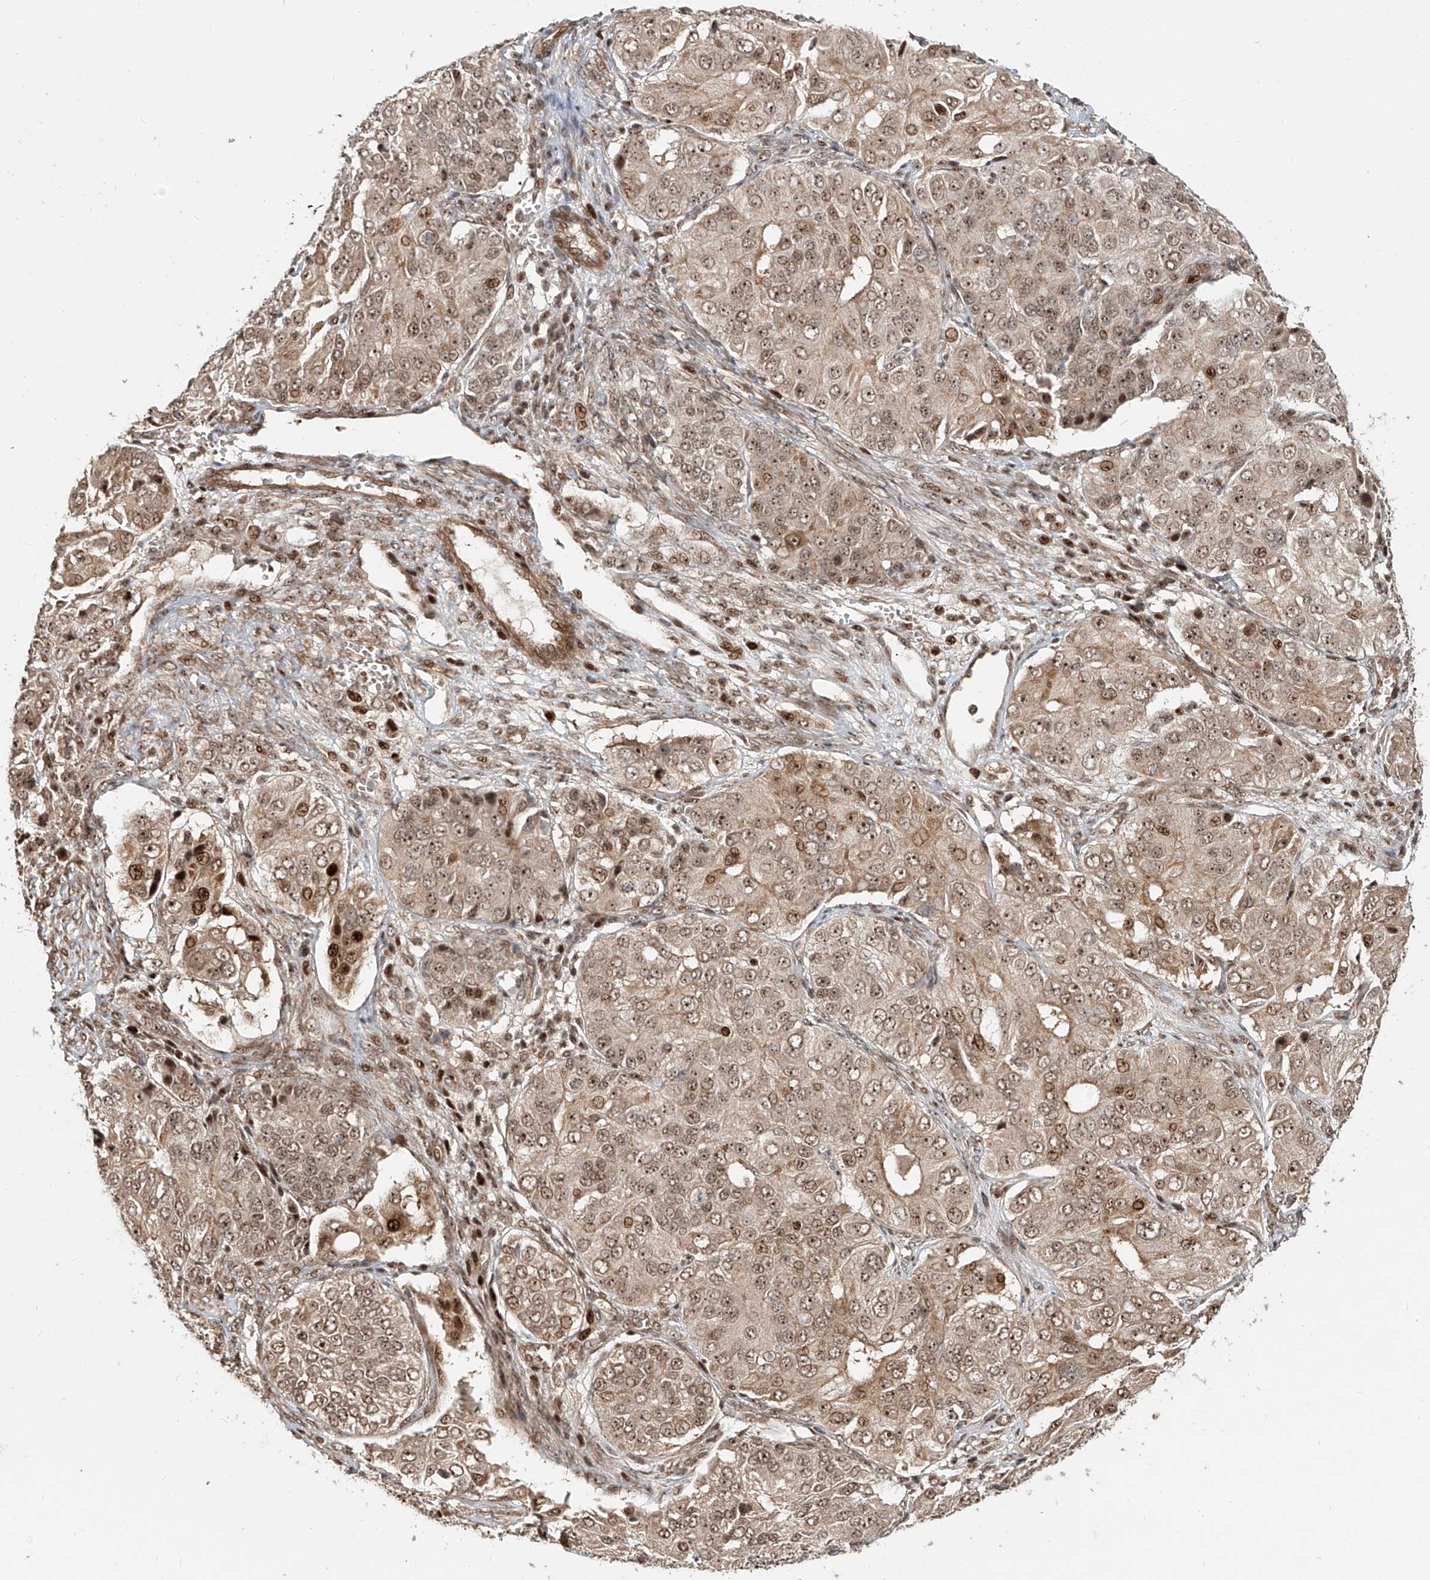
{"staining": {"intensity": "moderate", "quantity": ">75%", "location": "nuclear"}, "tissue": "ovarian cancer", "cell_type": "Tumor cells", "image_type": "cancer", "snomed": [{"axis": "morphology", "description": "Carcinoma, endometroid"}, {"axis": "topography", "description": "Ovary"}], "caption": "Immunohistochemistry (IHC) of ovarian cancer displays medium levels of moderate nuclear expression in about >75% of tumor cells.", "gene": "ZNF710", "patient": {"sex": "female", "age": 51}}